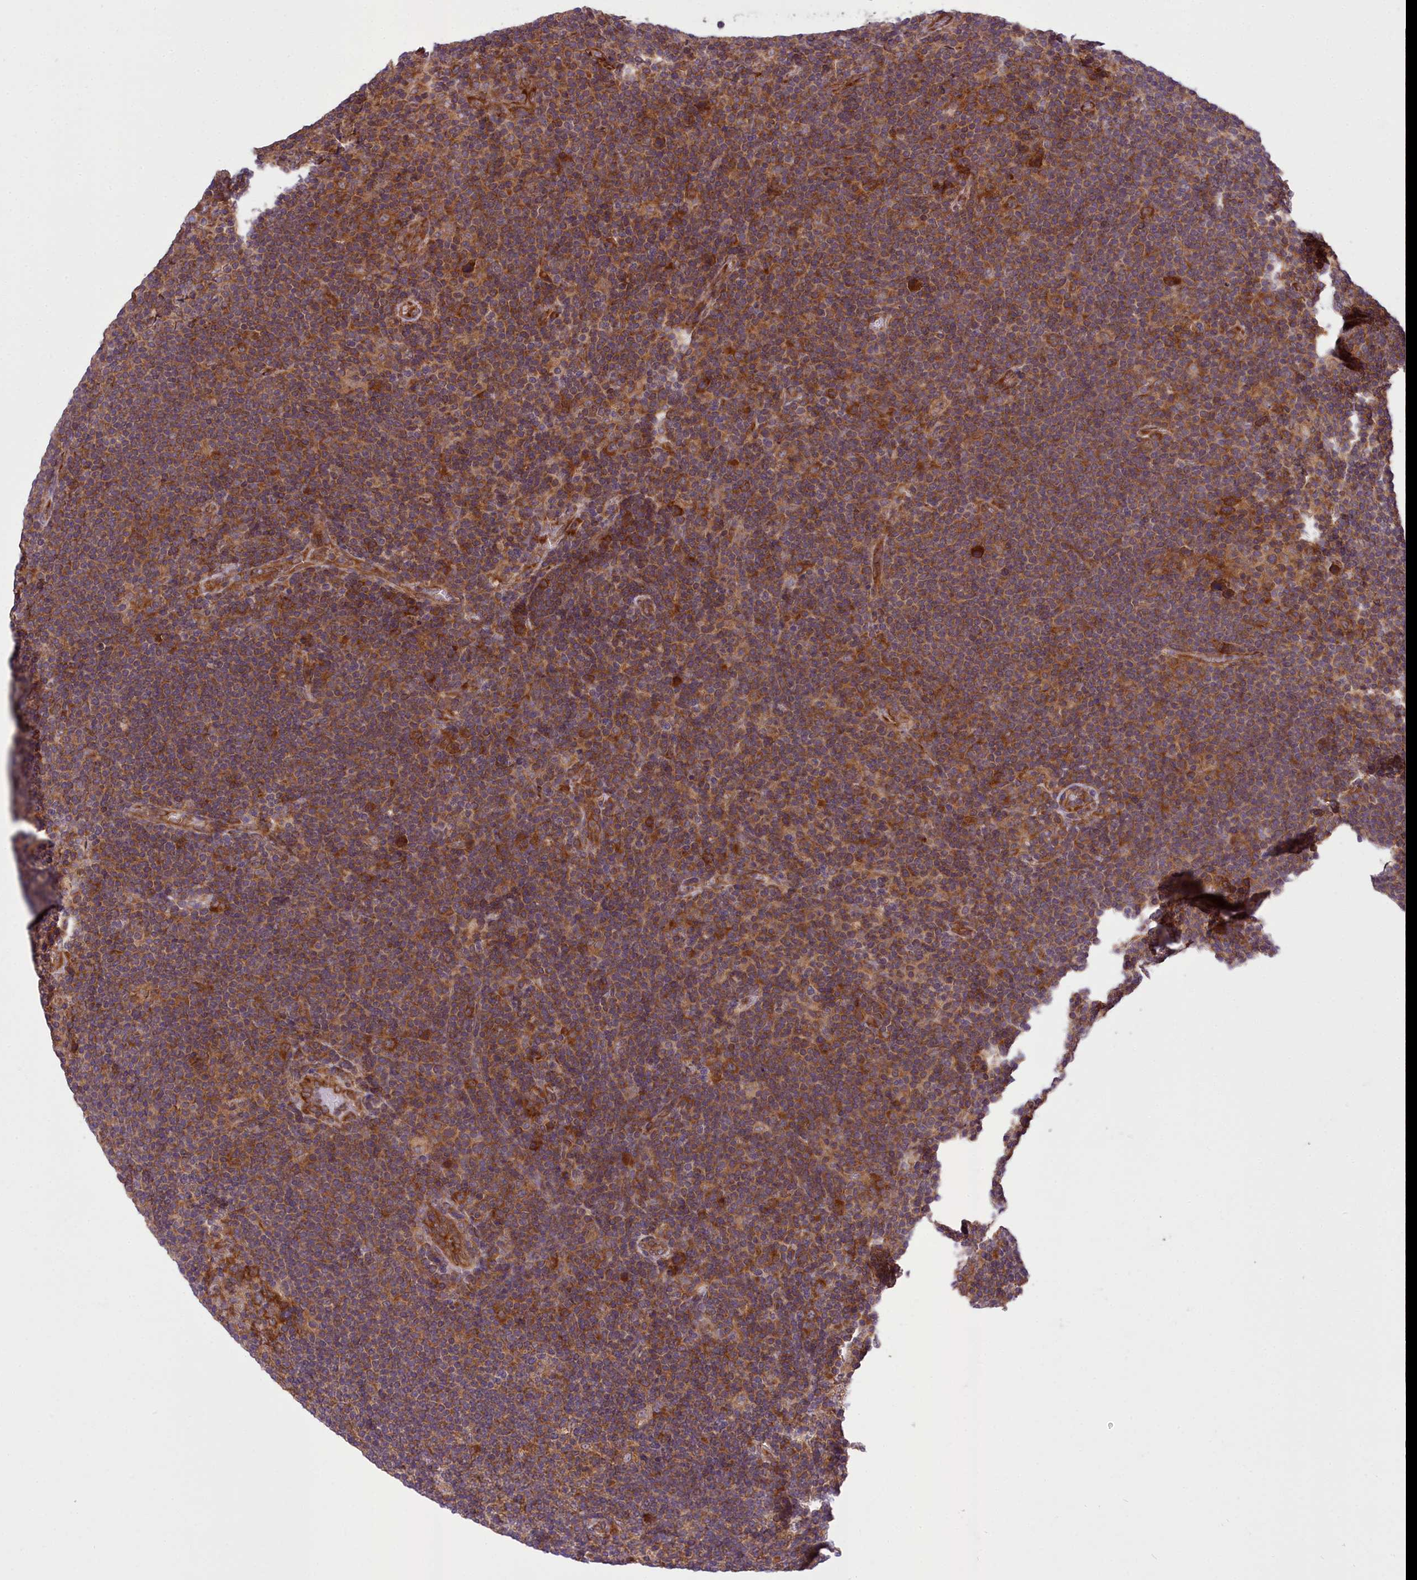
{"staining": {"intensity": "strong", "quantity": ">75%", "location": "cytoplasmic/membranous"}, "tissue": "lymphoma", "cell_type": "Tumor cells", "image_type": "cancer", "snomed": [{"axis": "morphology", "description": "Hodgkin's disease, NOS"}, {"axis": "topography", "description": "Lymph node"}], "caption": "A photomicrograph of Hodgkin's disease stained for a protein shows strong cytoplasmic/membranous brown staining in tumor cells.", "gene": "DHCR7", "patient": {"sex": "female", "age": 57}}